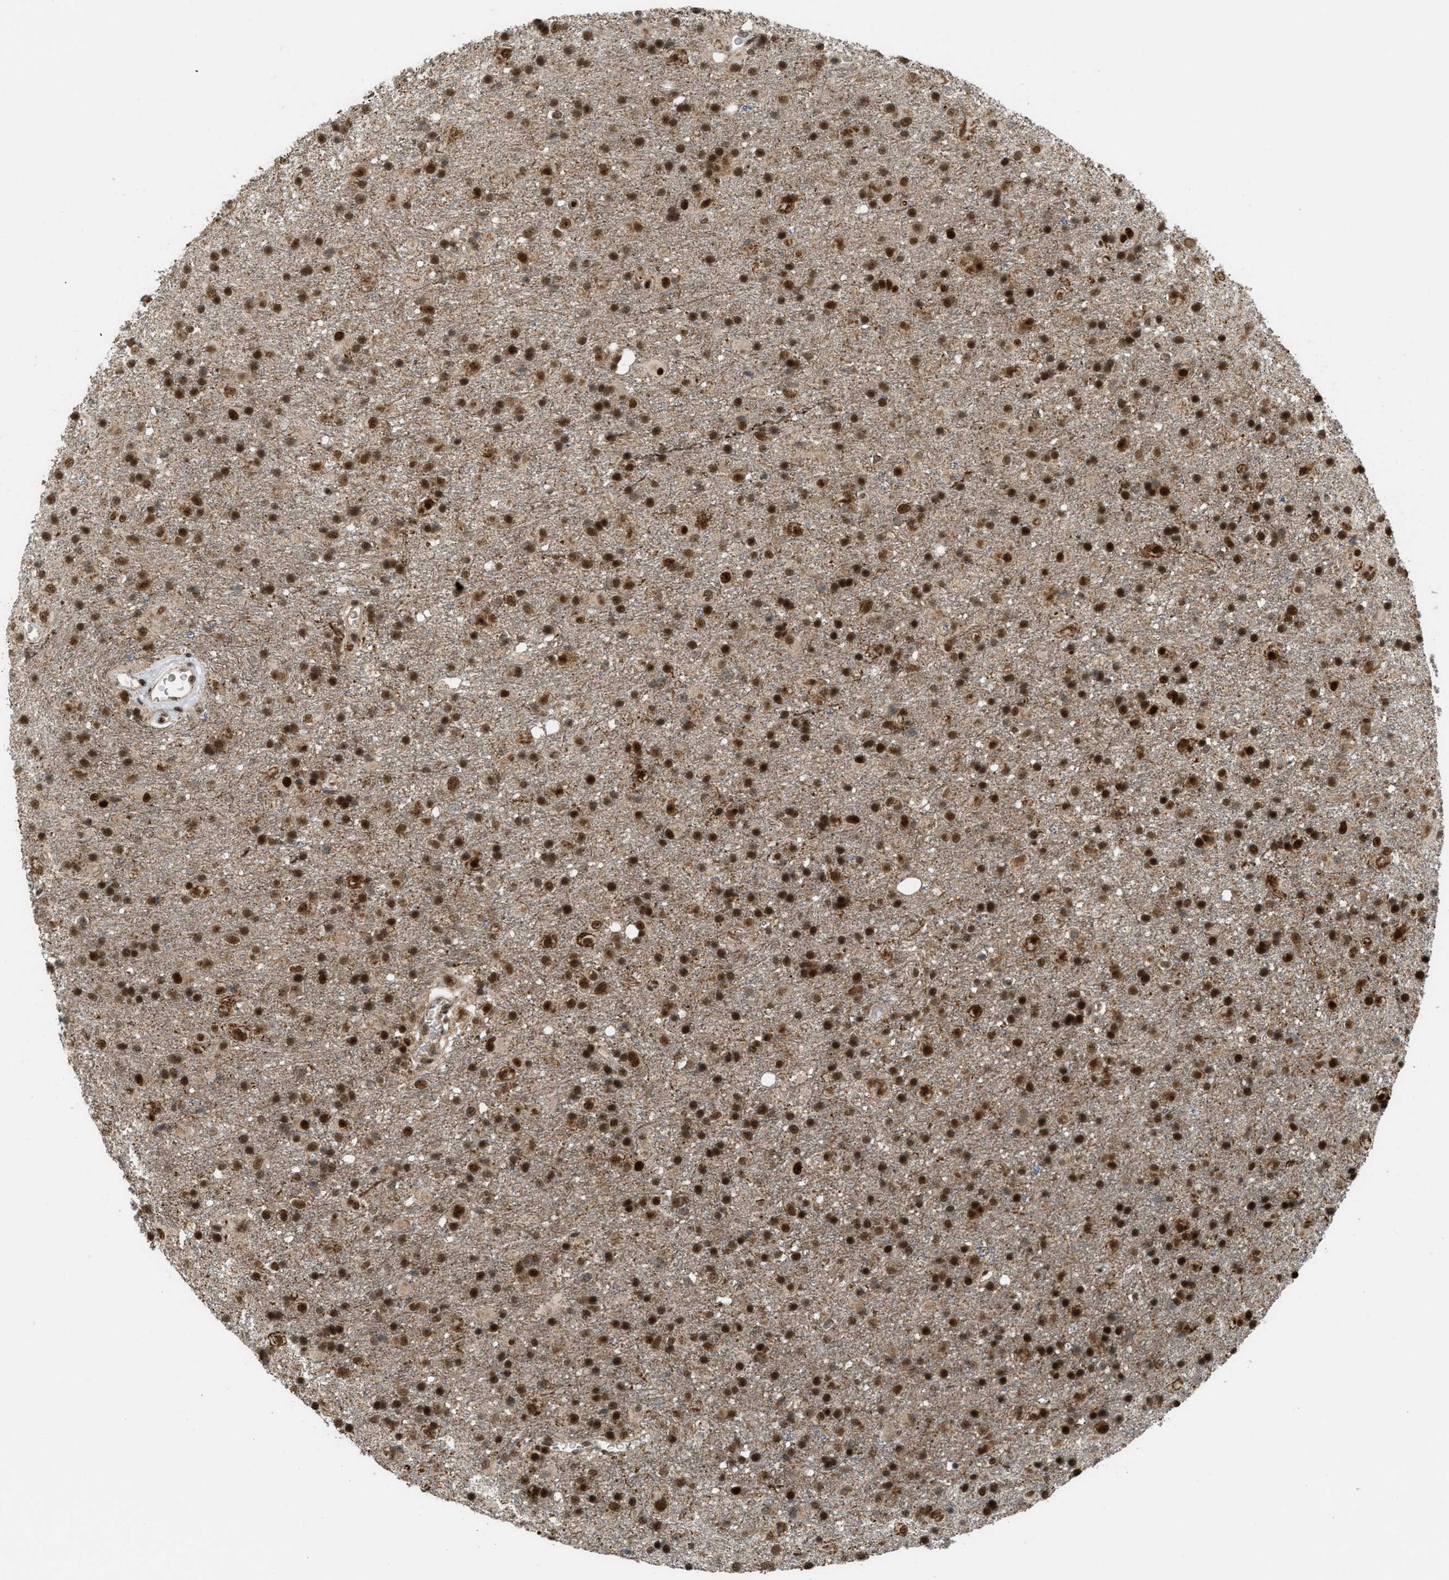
{"staining": {"intensity": "strong", "quantity": ">75%", "location": "cytoplasmic/membranous,nuclear"}, "tissue": "glioma", "cell_type": "Tumor cells", "image_type": "cancer", "snomed": [{"axis": "morphology", "description": "Glioma, malignant, Low grade"}, {"axis": "topography", "description": "Brain"}], "caption": "This histopathology image demonstrates immunohistochemistry (IHC) staining of glioma, with high strong cytoplasmic/membranous and nuclear positivity in approximately >75% of tumor cells.", "gene": "TLK1", "patient": {"sex": "male", "age": 65}}